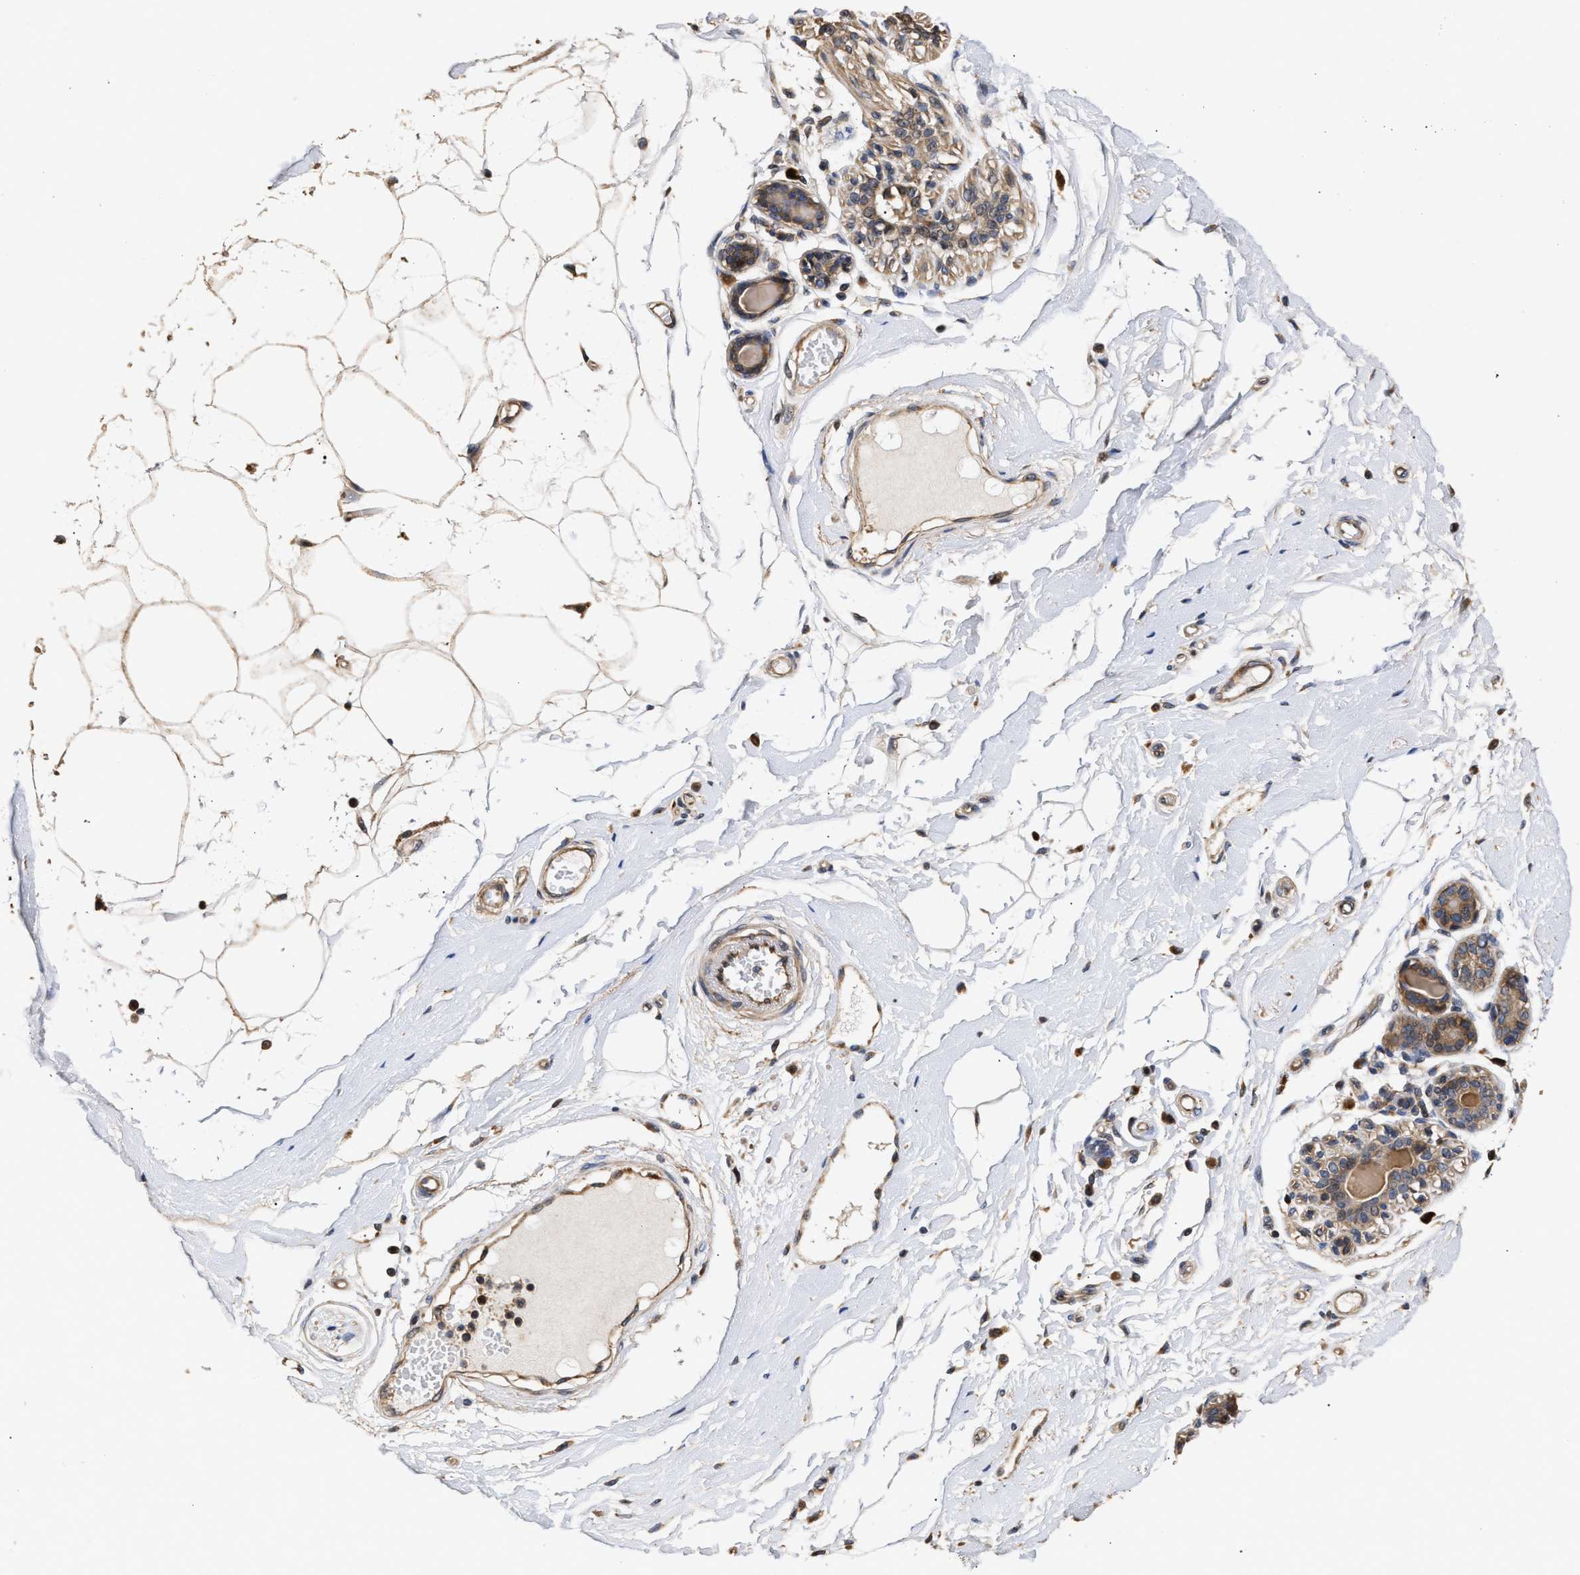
{"staining": {"intensity": "moderate", "quantity": "25%-75%", "location": "cytoplasmic/membranous"}, "tissue": "breast", "cell_type": "Adipocytes", "image_type": "normal", "snomed": [{"axis": "morphology", "description": "Normal tissue, NOS"}, {"axis": "morphology", "description": "Lobular carcinoma"}, {"axis": "topography", "description": "Breast"}], "caption": "DAB immunohistochemical staining of unremarkable breast reveals moderate cytoplasmic/membranous protein positivity in approximately 25%-75% of adipocytes.", "gene": "GOSR1", "patient": {"sex": "female", "age": 59}}